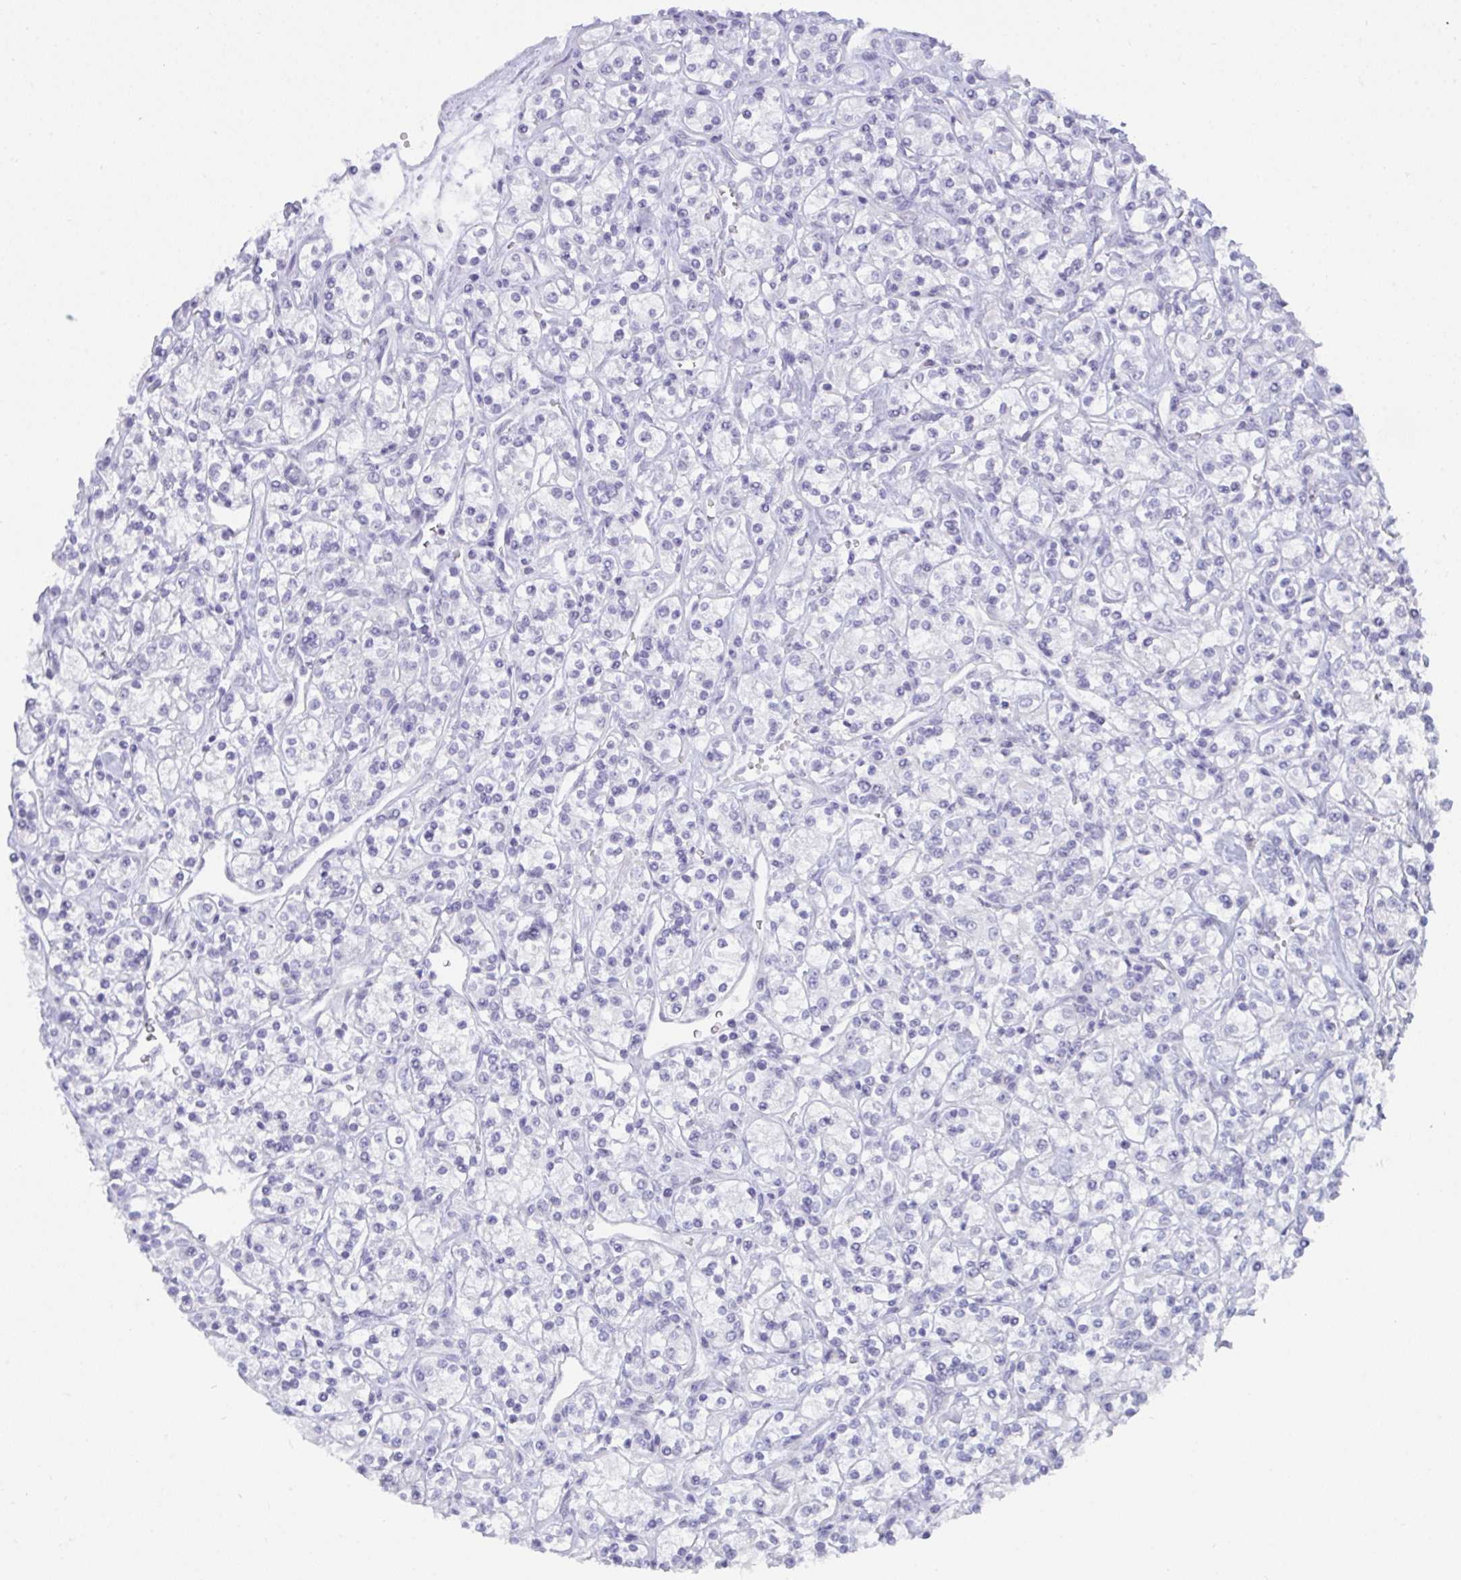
{"staining": {"intensity": "negative", "quantity": "none", "location": "none"}, "tissue": "renal cancer", "cell_type": "Tumor cells", "image_type": "cancer", "snomed": [{"axis": "morphology", "description": "Adenocarcinoma, NOS"}, {"axis": "topography", "description": "Kidney"}], "caption": "DAB immunohistochemical staining of renal cancer demonstrates no significant staining in tumor cells. Brightfield microscopy of immunohistochemistry stained with DAB (3,3'-diaminobenzidine) (brown) and hematoxylin (blue), captured at high magnification.", "gene": "BMAL2", "patient": {"sex": "male", "age": 77}}